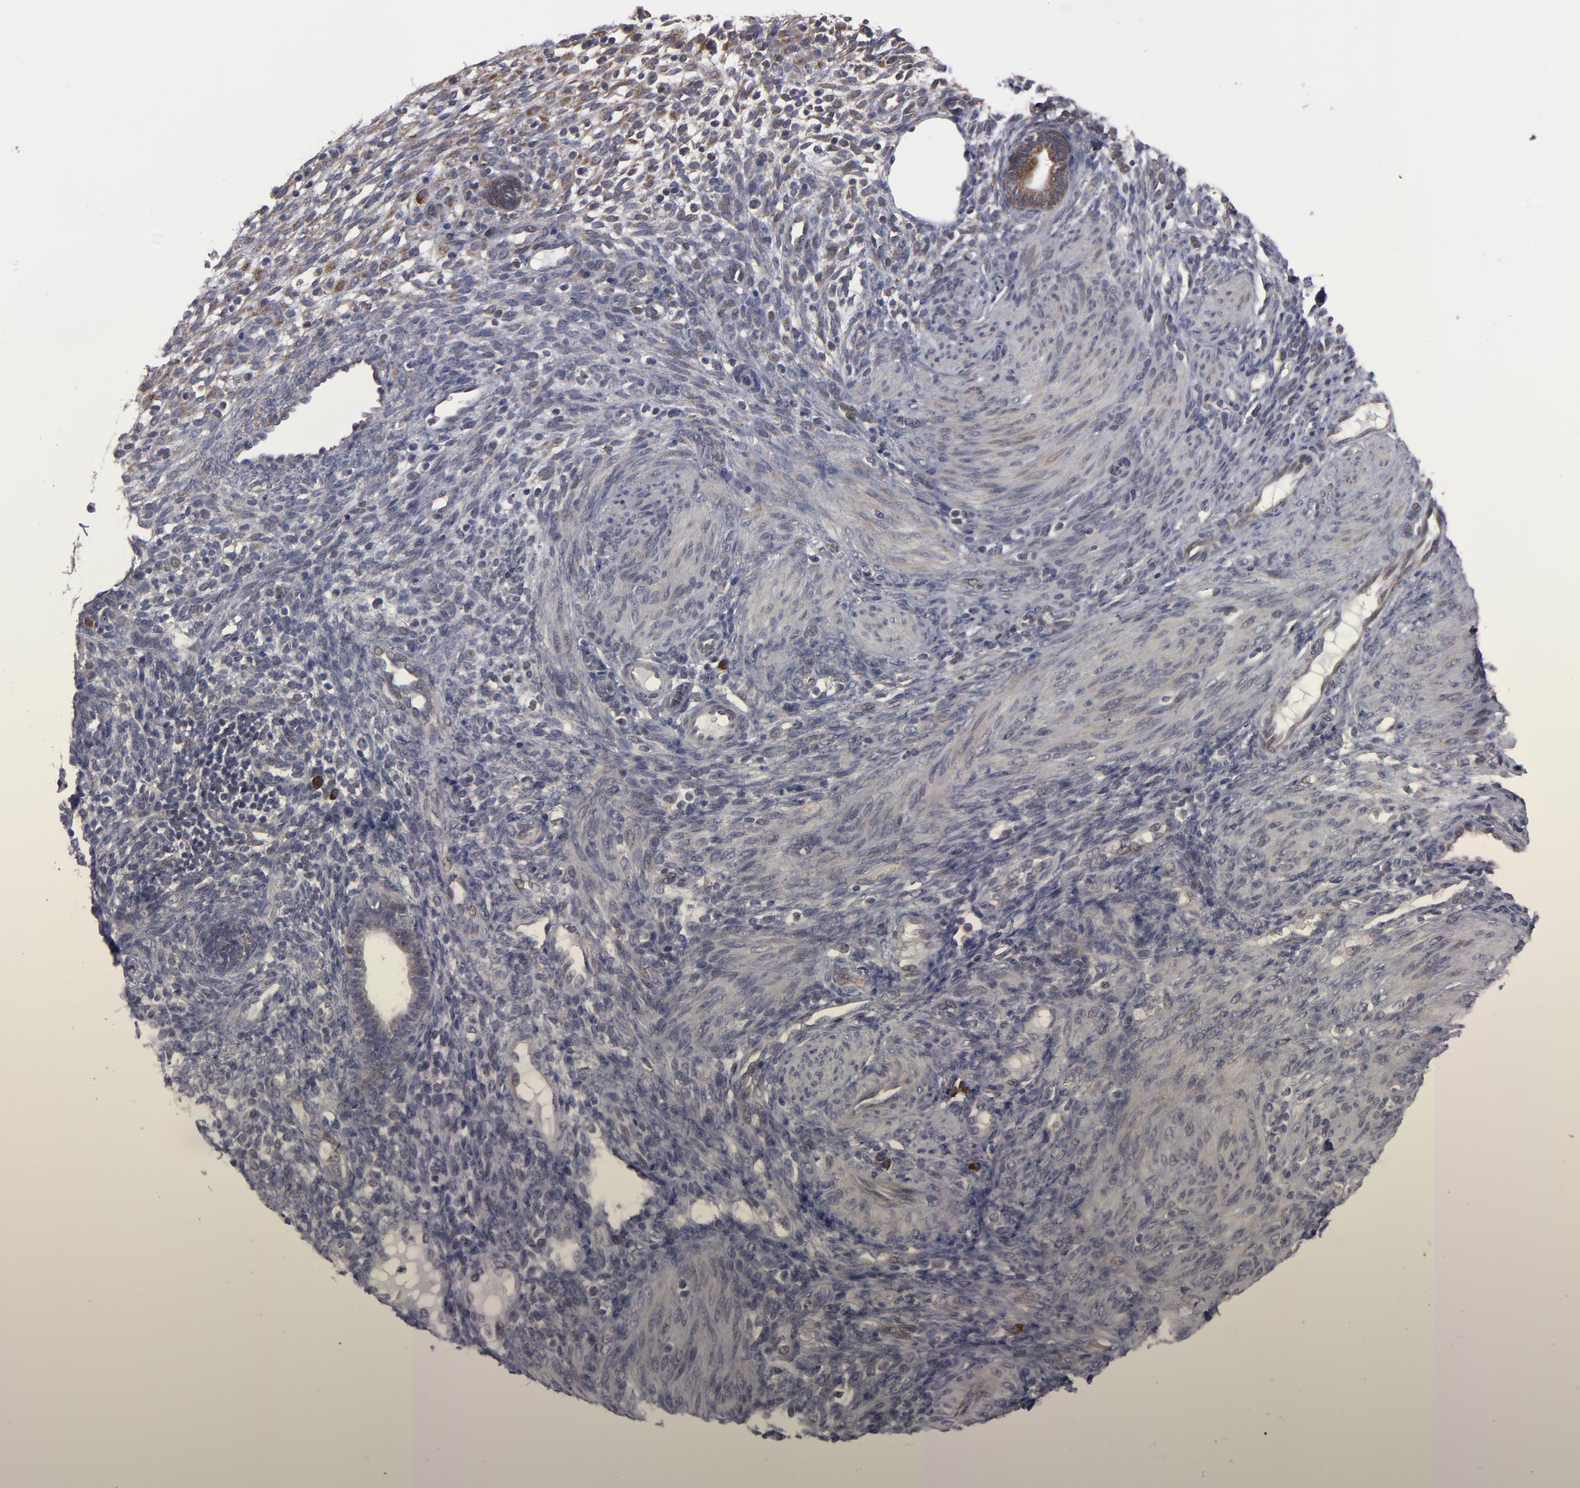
{"staining": {"intensity": "weak", "quantity": ">75%", "location": "cytoplasmic/membranous"}, "tissue": "endometrium", "cell_type": "Cells in endometrial stroma", "image_type": "normal", "snomed": [{"axis": "morphology", "description": "Normal tissue, NOS"}, {"axis": "topography", "description": "Endometrium"}], "caption": "Human endometrium stained for a protein (brown) reveals weak cytoplasmic/membranous positive staining in about >75% of cells in endometrial stroma.", "gene": "SND1", "patient": {"sex": "female", "age": 72}}